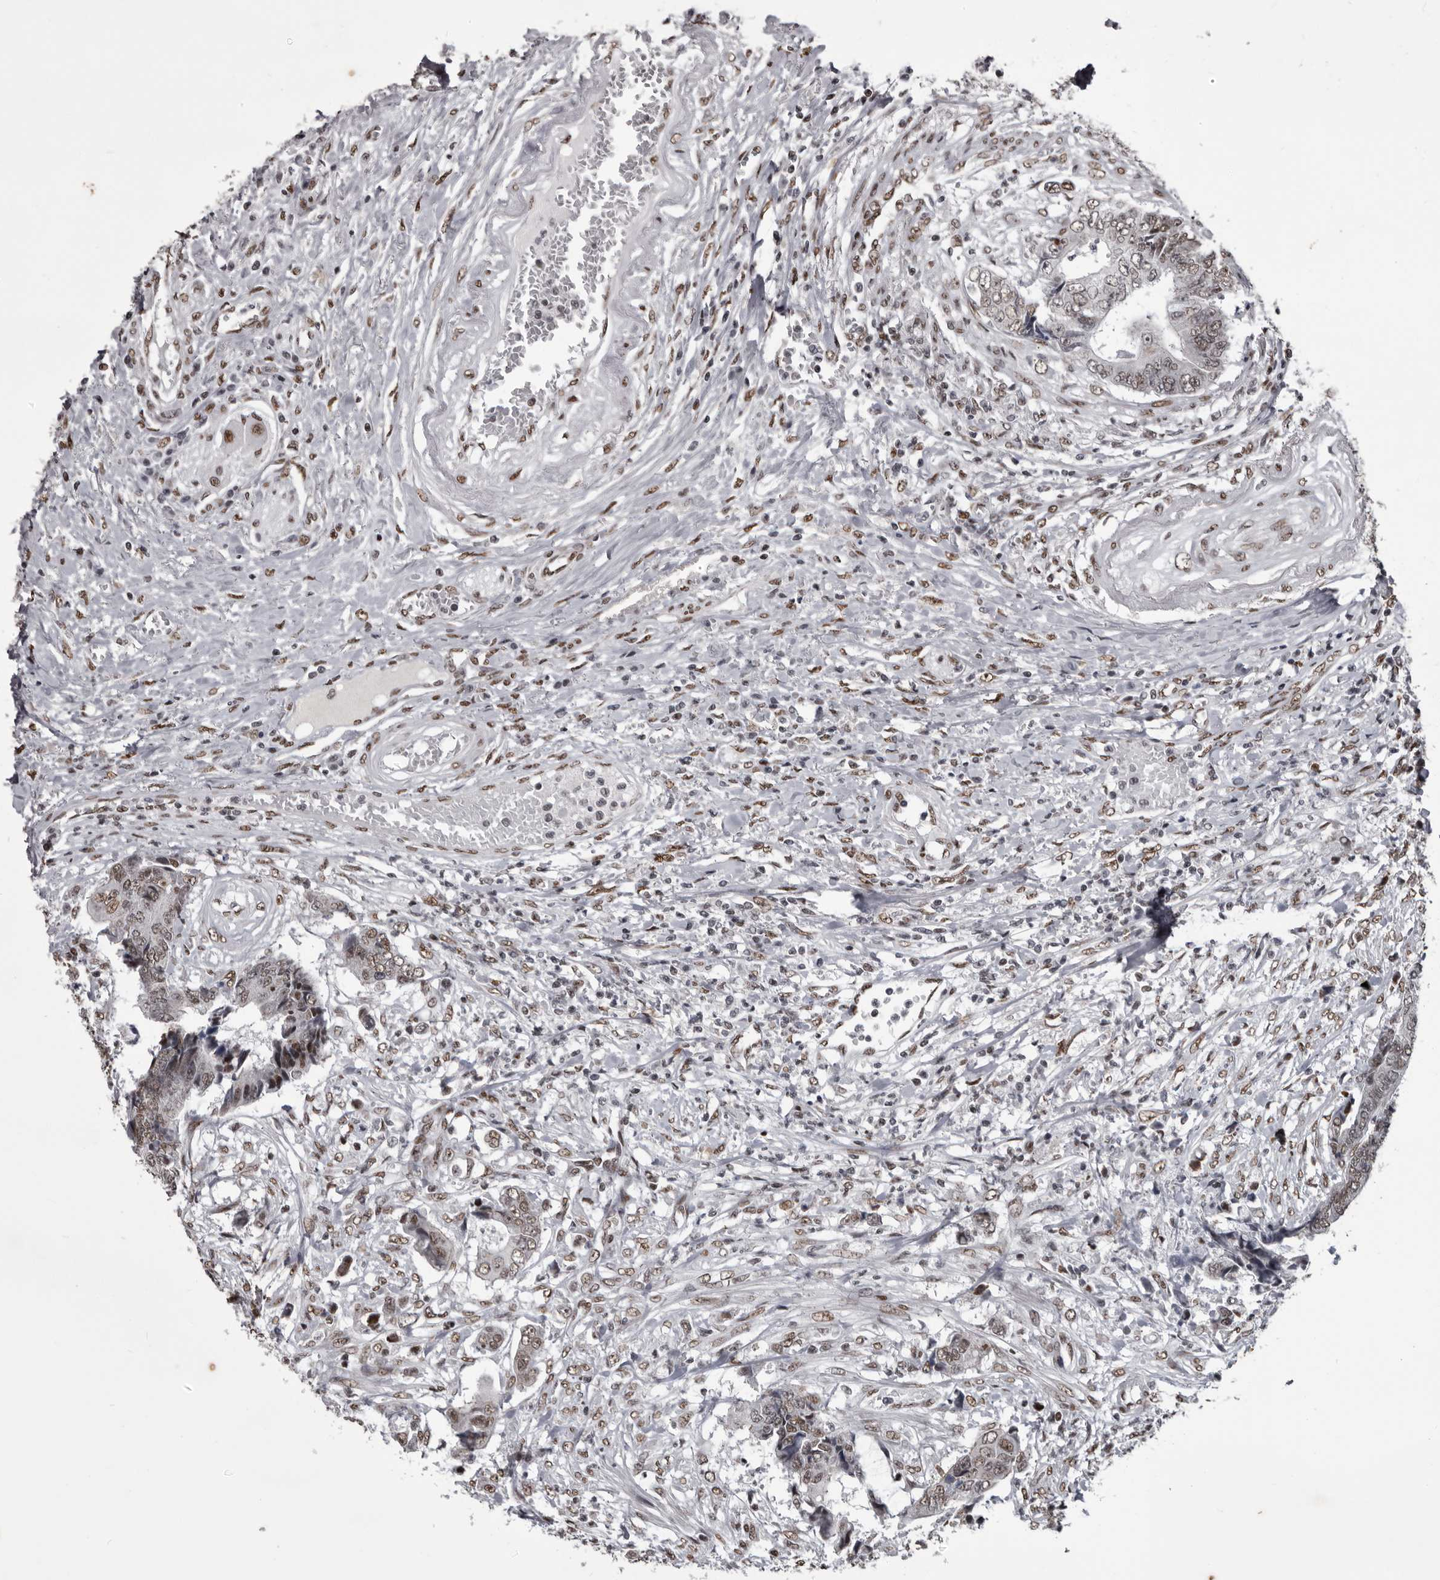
{"staining": {"intensity": "weak", "quantity": ">75%", "location": "nuclear"}, "tissue": "colorectal cancer", "cell_type": "Tumor cells", "image_type": "cancer", "snomed": [{"axis": "morphology", "description": "Adenocarcinoma, NOS"}, {"axis": "topography", "description": "Rectum"}], "caption": "High-magnification brightfield microscopy of colorectal adenocarcinoma stained with DAB (3,3'-diaminobenzidine) (brown) and counterstained with hematoxylin (blue). tumor cells exhibit weak nuclear staining is appreciated in approximately>75% of cells.", "gene": "NUMA1", "patient": {"sex": "male", "age": 84}}